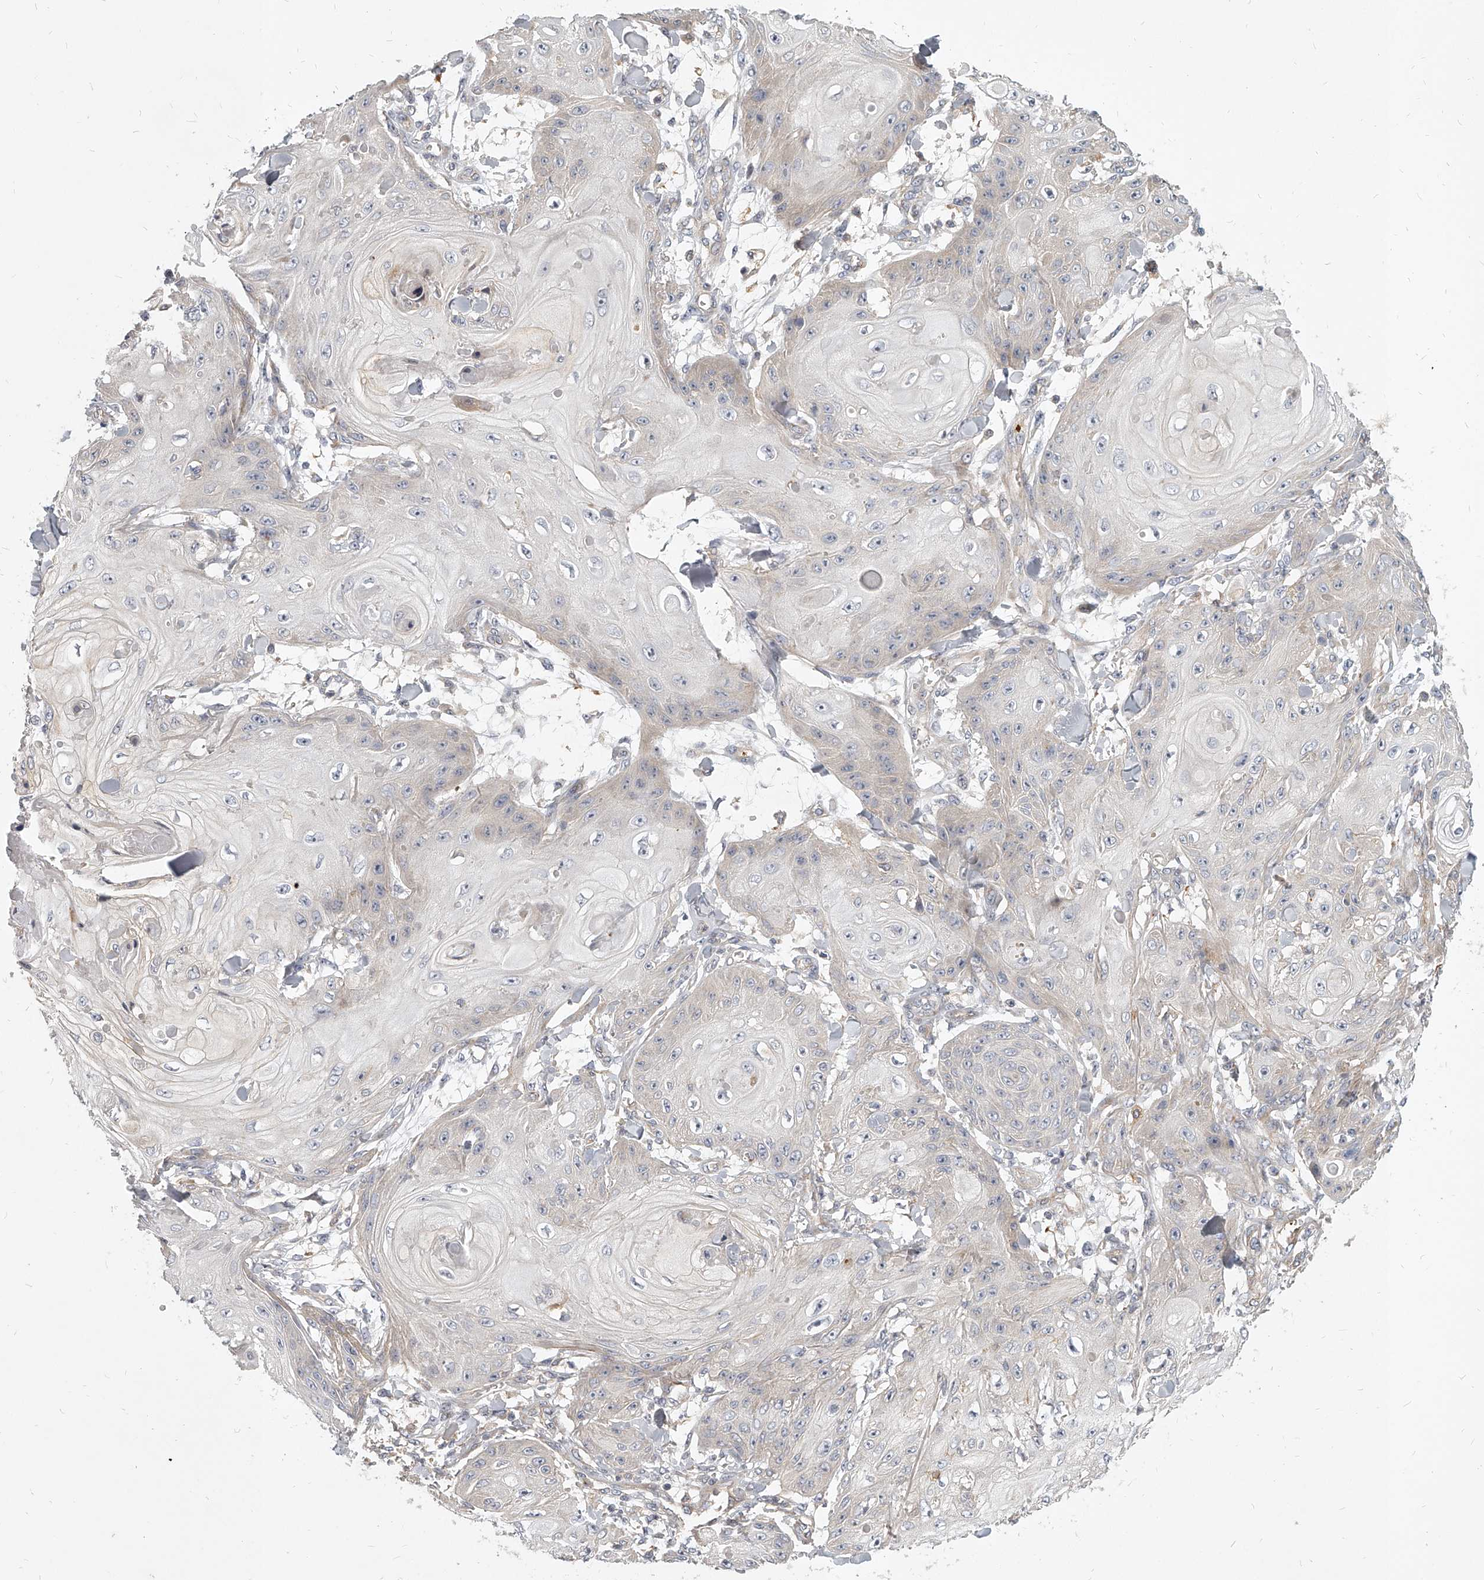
{"staining": {"intensity": "negative", "quantity": "none", "location": "none"}, "tissue": "skin cancer", "cell_type": "Tumor cells", "image_type": "cancer", "snomed": [{"axis": "morphology", "description": "Squamous cell carcinoma, NOS"}, {"axis": "topography", "description": "Skin"}], "caption": "Immunohistochemistry (IHC) image of neoplastic tissue: human skin cancer stained with DAB (3,3'-diaminobenzidine) reveals no significant protein expression in tumor cells.", "gene": "SLC37A1", "patient": {"sex": "male", "age": 74}}